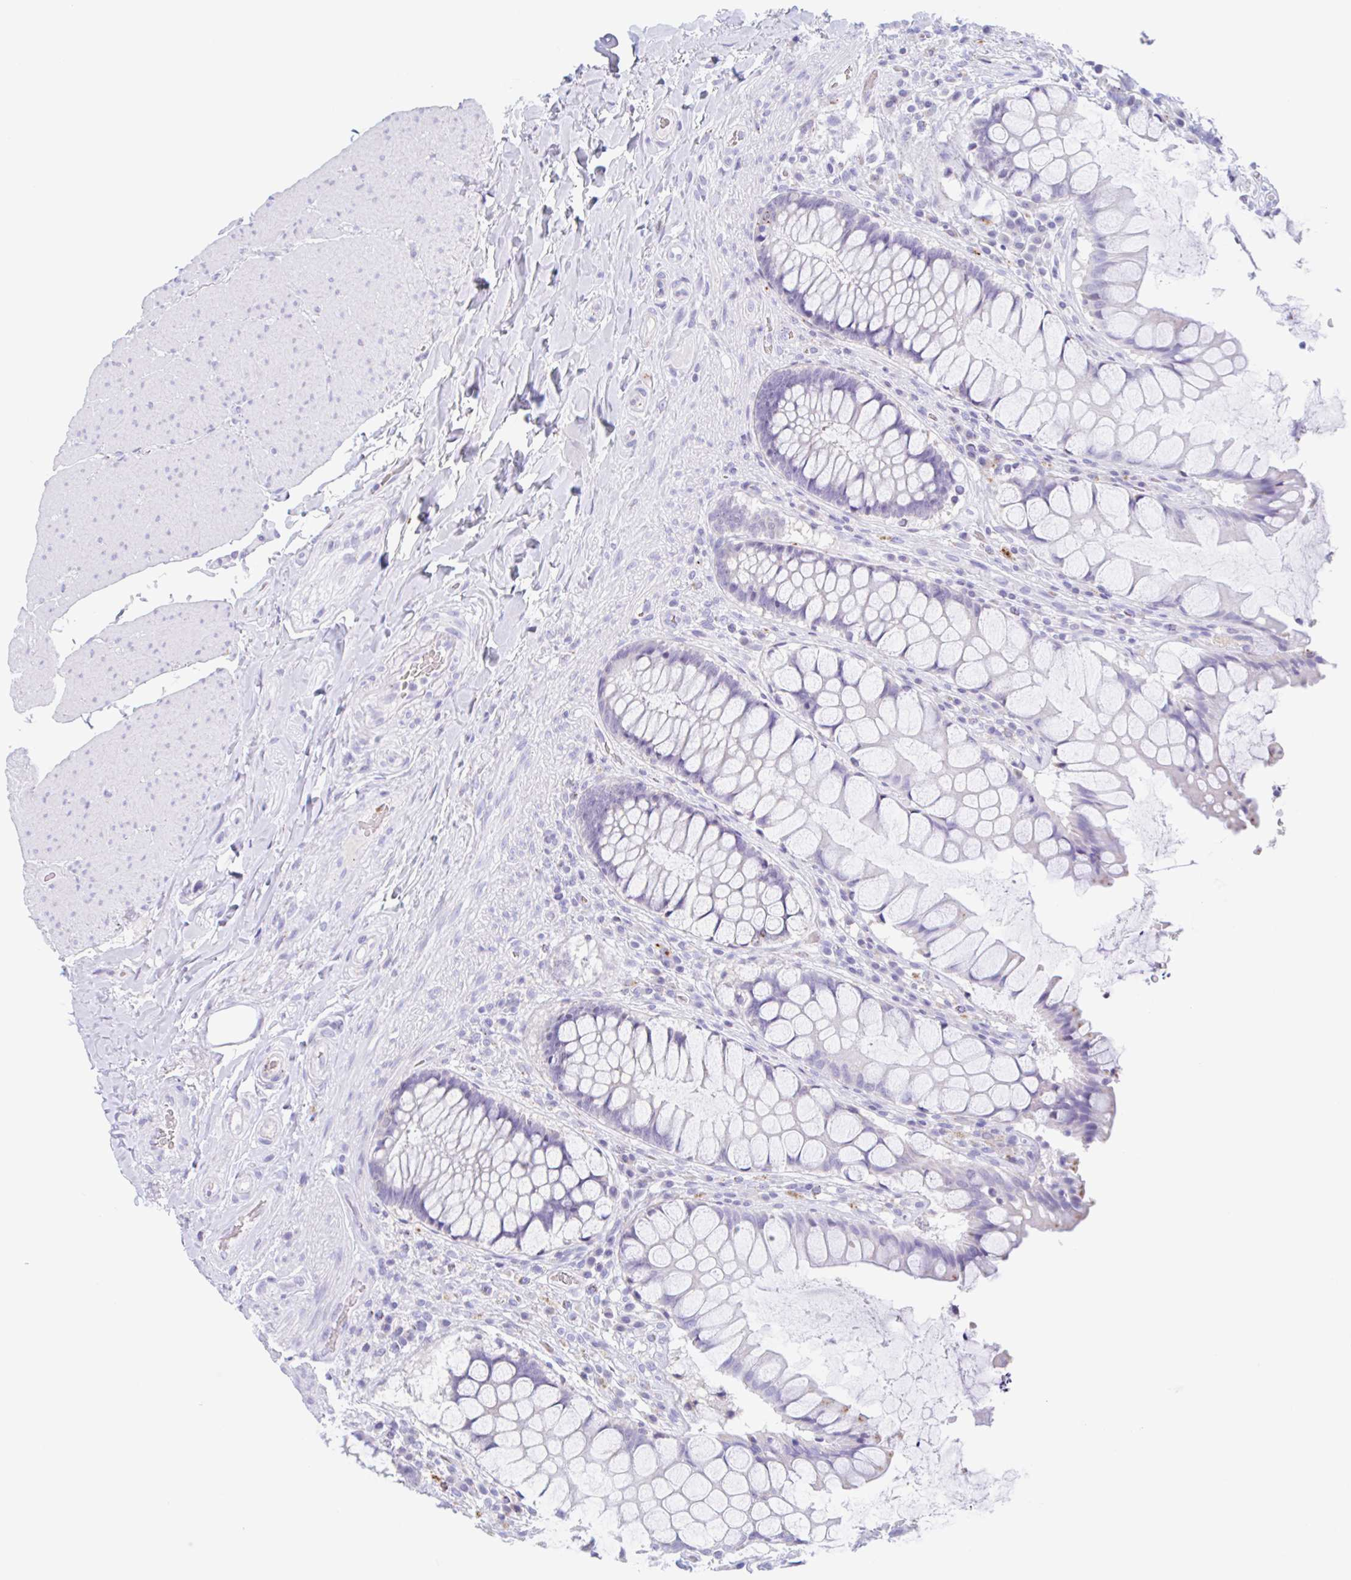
{"staining": {"intensity": "weak", "quantity": "<25%", "location": "cytoplasmic/membranous"}, "tissue": "rectum", "cell_type": "Glandular cells", "image_type": "normal", "snomed": [{"axis": "morphology", "description": "Normal tissue, NOS"}, {"axis": "topography", "description": "Rectum"}], "caption": "Rectum was stained to show a protein in brown. There is no significant expression in glandular cells. (Stains: DAB immunohistochemistry (IHC) with hematoxylin counter stain, Microscopy: brightfield microscopy at high magnification).", "gene": "ANKRD9", "patient": {"sex": "female", "age": 58}}